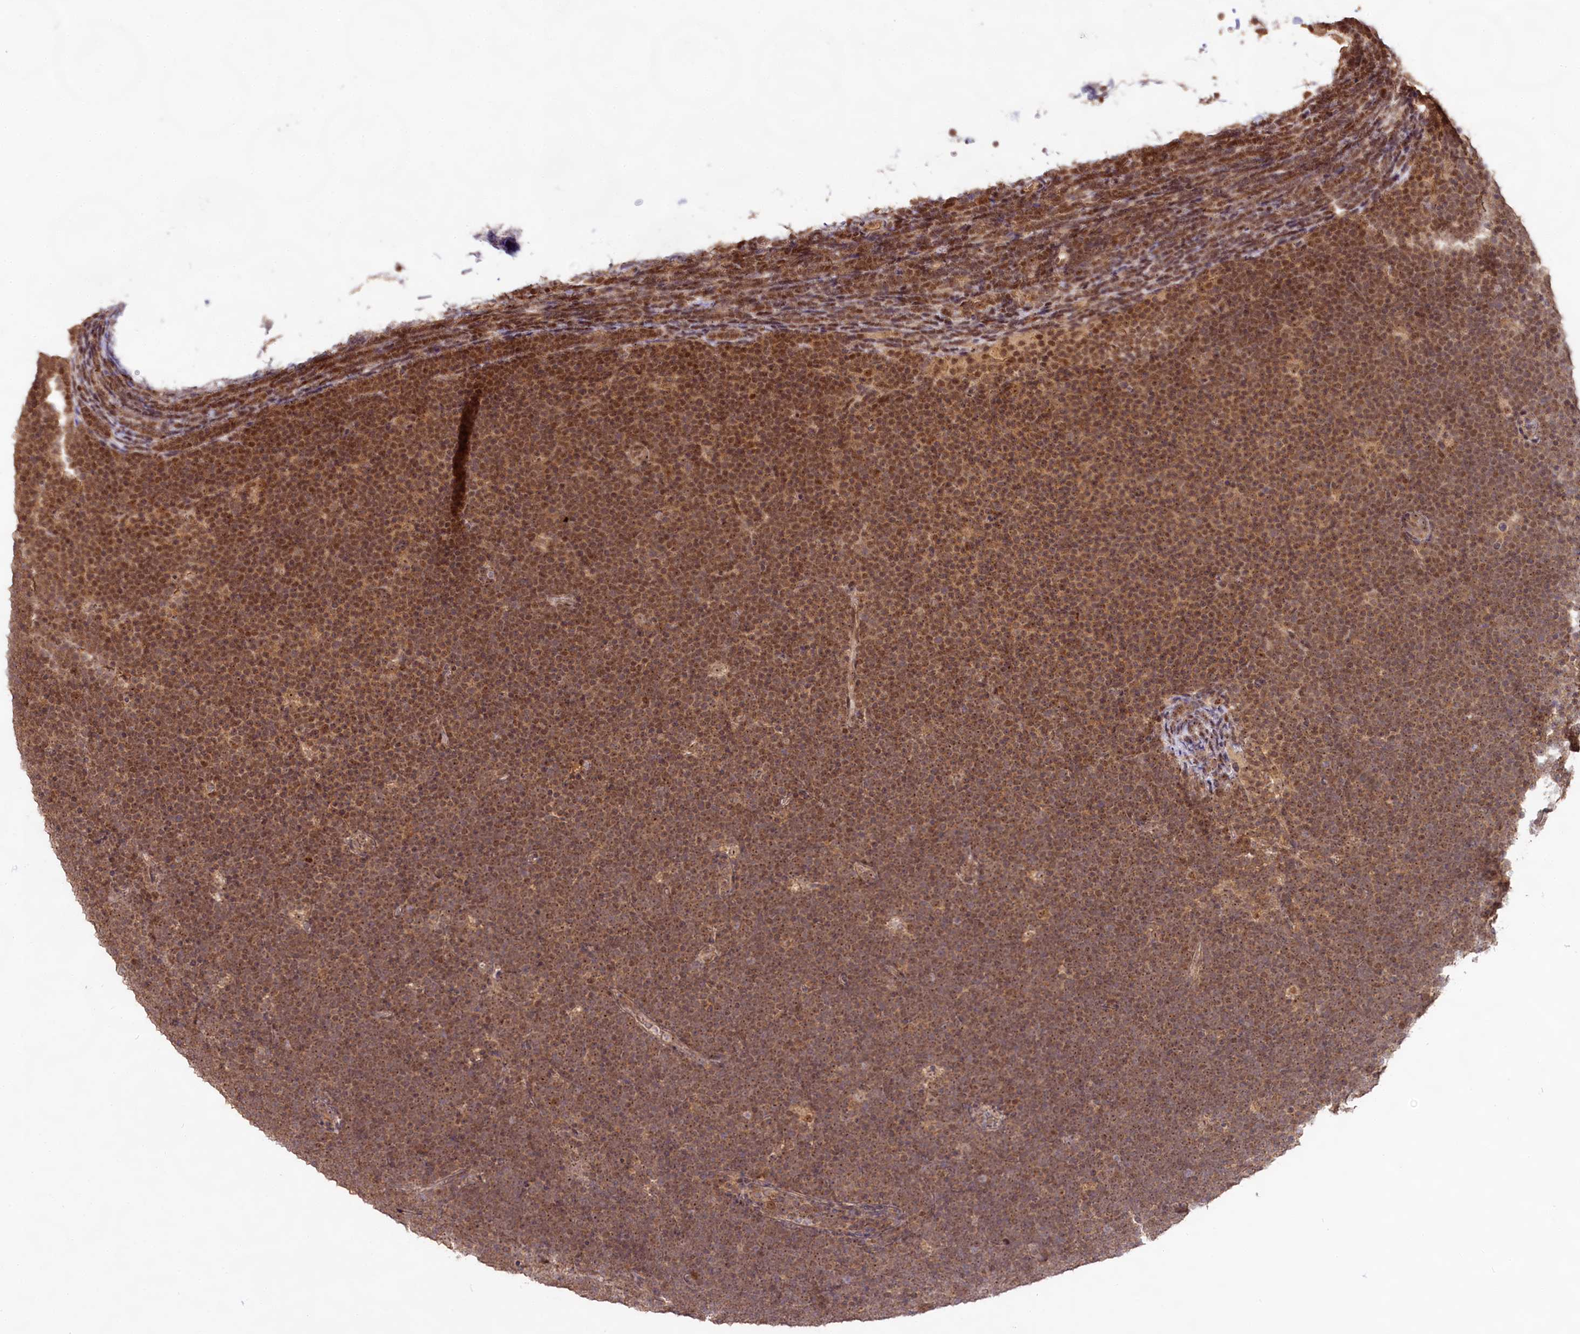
{"staining": {"intensity": "moderate", "quantity": ">75%", "location": "cytoplasmic/membranous,nuclear"}, "tissue": "lymphoma", "cell_type": "Tumor cells", "image_type": "cancer", "snomed": [{"axis": "morphology", "description": "Malignant lymphoma, non-Hodgkin's type, High grade"}, {"axis": "topography", "description": "Lymph node"}], "caption": "The histopathology image displays staining of malignant lymphoma, non-Hodgkin's type (high-grade), revealing moderate cytoplasmic/membranous and nuclear protein staining (brown color) within tumor cells.", "gene": "RRP8", "patient": {"sex": "male", "age": 13}}